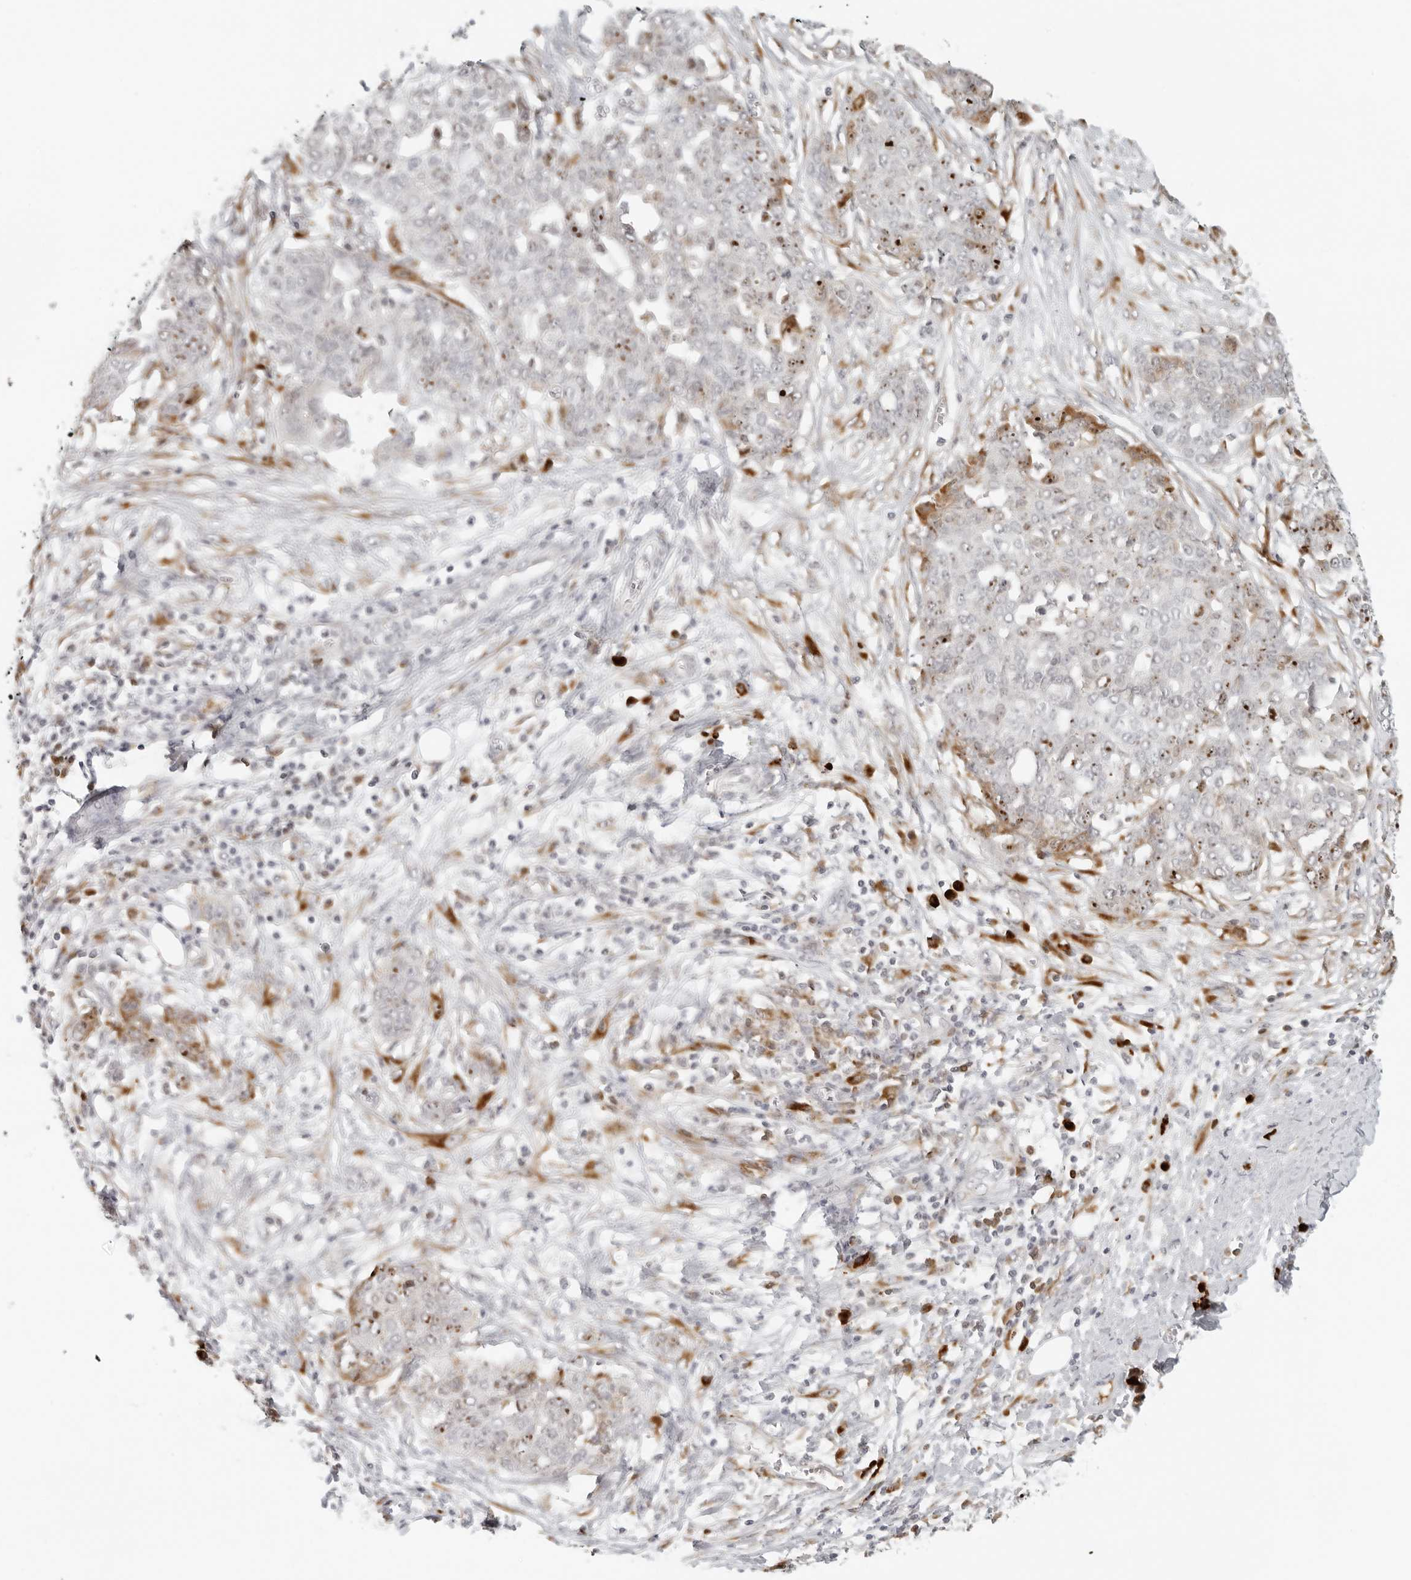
{"staining": {"intensity": "moderate", "quantity": ">75%", "location": "nuclear"}, "tissue": "ovarian cancer", "cell_type": "Tumor cells", "image_type": "cancer", "snomed": [{"axis": "morphology", "description": "Cystadenocarcinoma, serous, NOS"}, {"axis": "topography", "description": "Soft tissue"}, {"axis": "topography", "description": "Ovary"}], "caption": "Immunohistochemistry (IHC) photomicrograph of neoplastic tissue: human ovarian cancer stained using immunohistochemistry displays medium levels of moderate protein expression localized specifically in the nuclear of tumor cells, appearing as a nuclear brown color.", "gene": "ZNF678", "patient": {"sex": "female", "age": 57}}